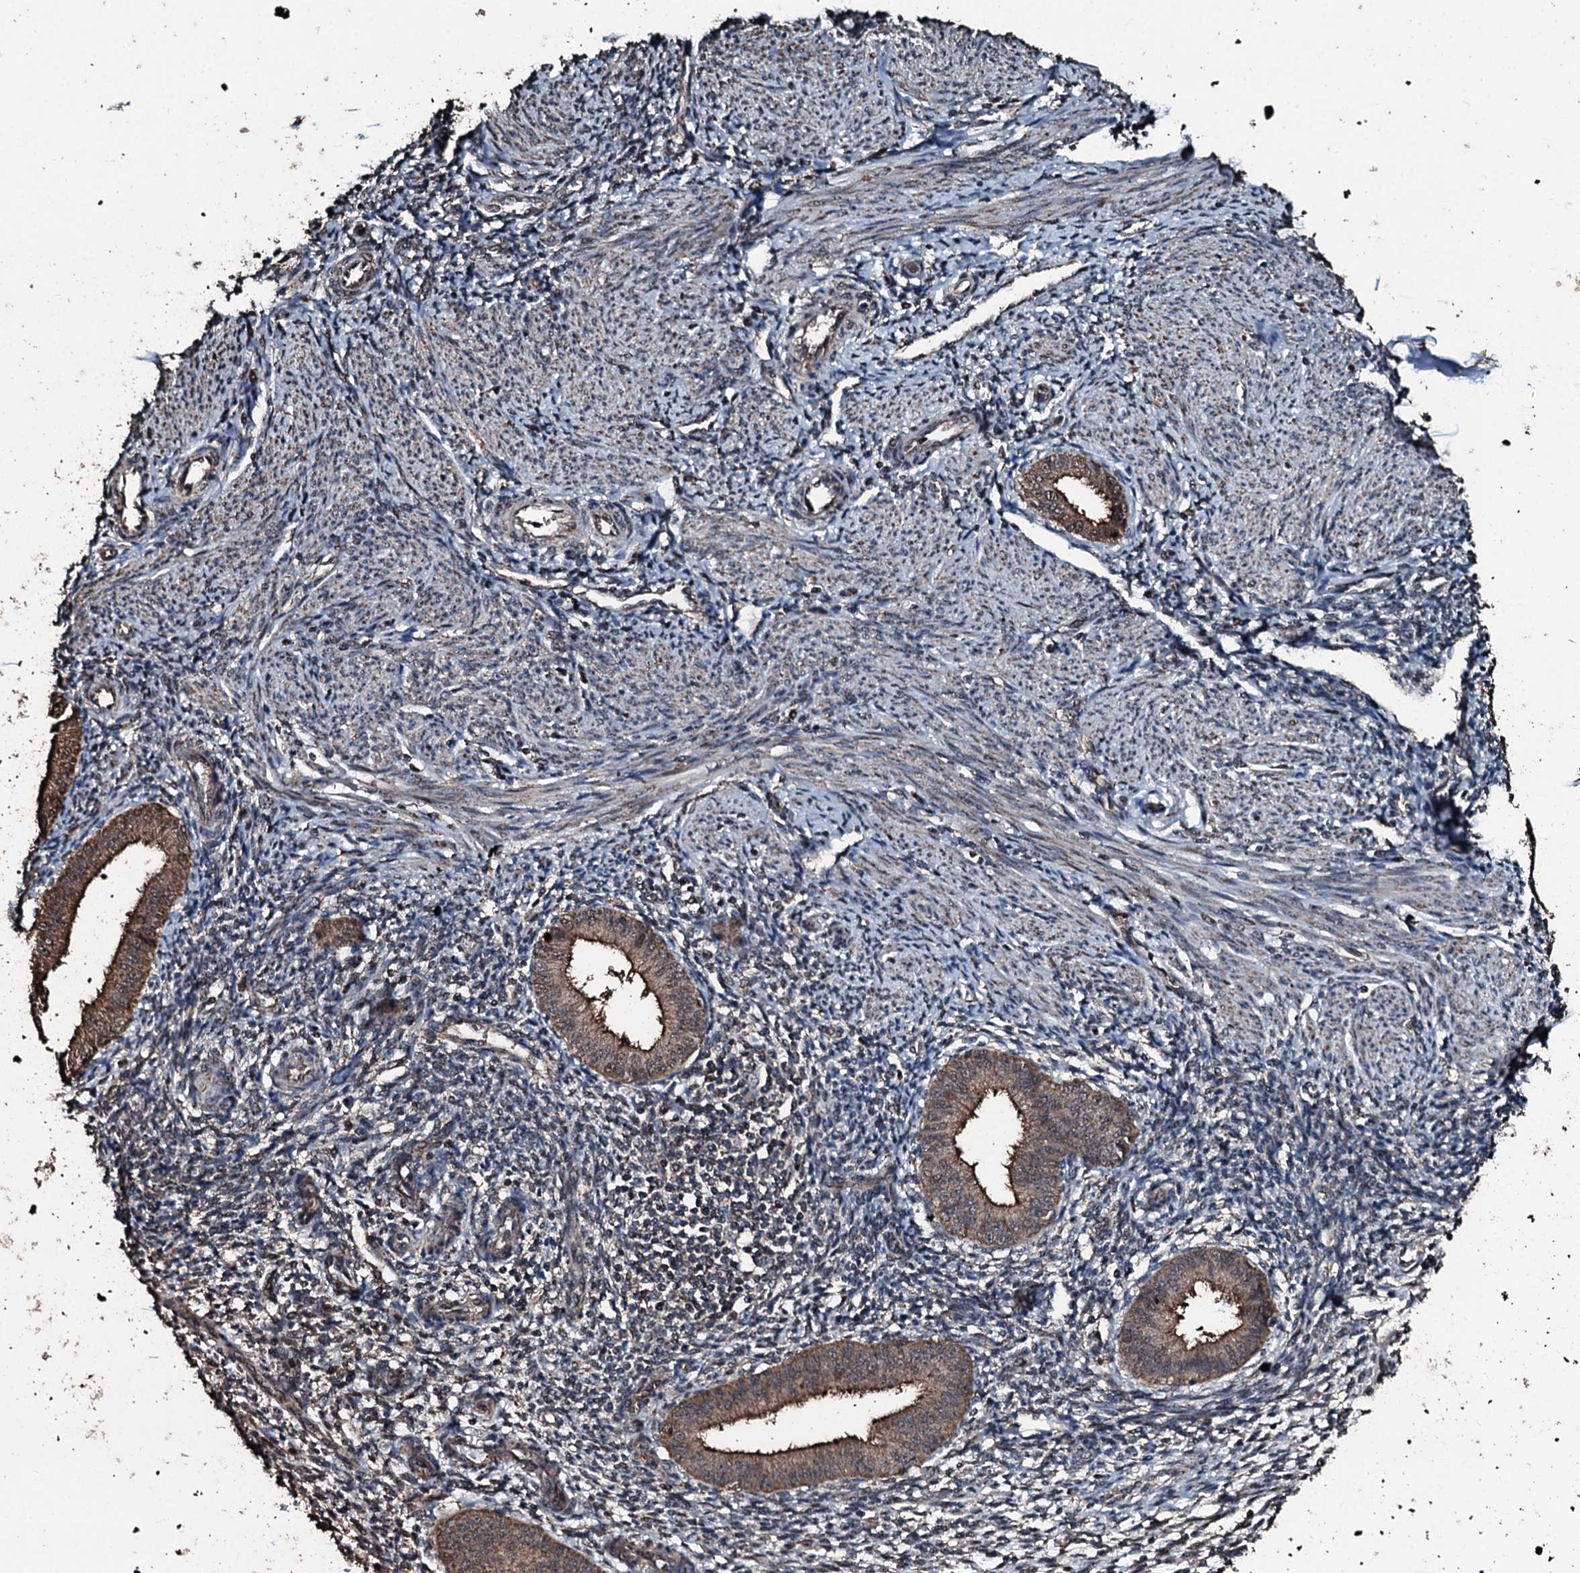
{"staining": {"intensity": "negative", "quantity": "none", "location": "none"}, "tissue": "endometrium", "cell_type": "Cells in endometrial stroma", "image_type": "normal", "snomed": [{"axis": "morphology", "description": "Normal tissue, NOS"}, {"axis": "topography", "description": "Uterus"}, {"axis": "topography", "description": "Endometrium"}], "caption": "This is an IHC image of normal endometrium. There is no positivity in cells in endometrial stroma.", "gene": "FAAP24", "patient": {"sex": "female", "age": 48}}